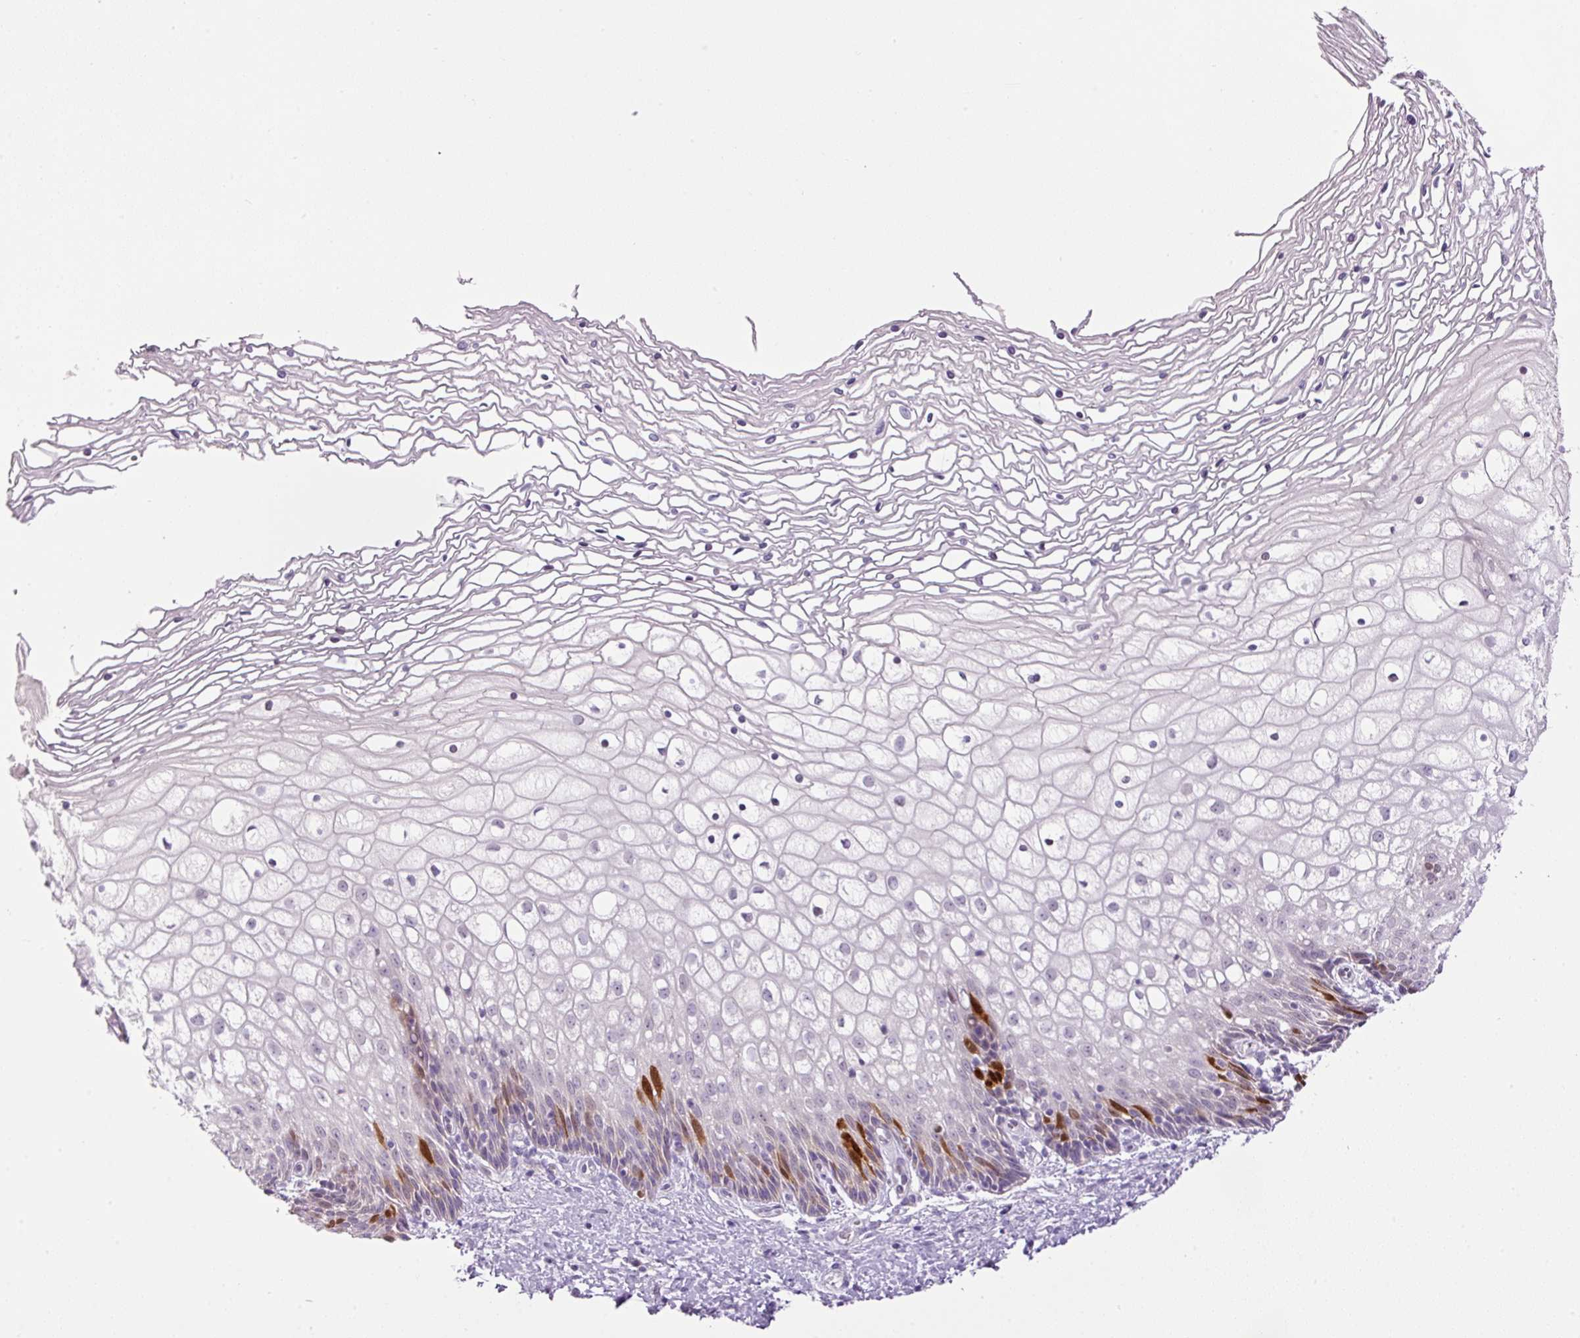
{"staining": {"intensity": "negative", "quantity": "none", "location": "none"}, "tissue": "cervix", "cell_type": "Glandular cells", "image_type": "normal", "snomed": [{"axis": "morphology", "description": "Normal tissue, NOS"}, {"axis": "topography", "description": "Cervix"}], "caption": "Cervix stained for a protein using immunohistochemistry (IHC) shows no positivity glandular cells.", "gene": "KPNA2", "patient": {"sex": "female", "age": 36}}